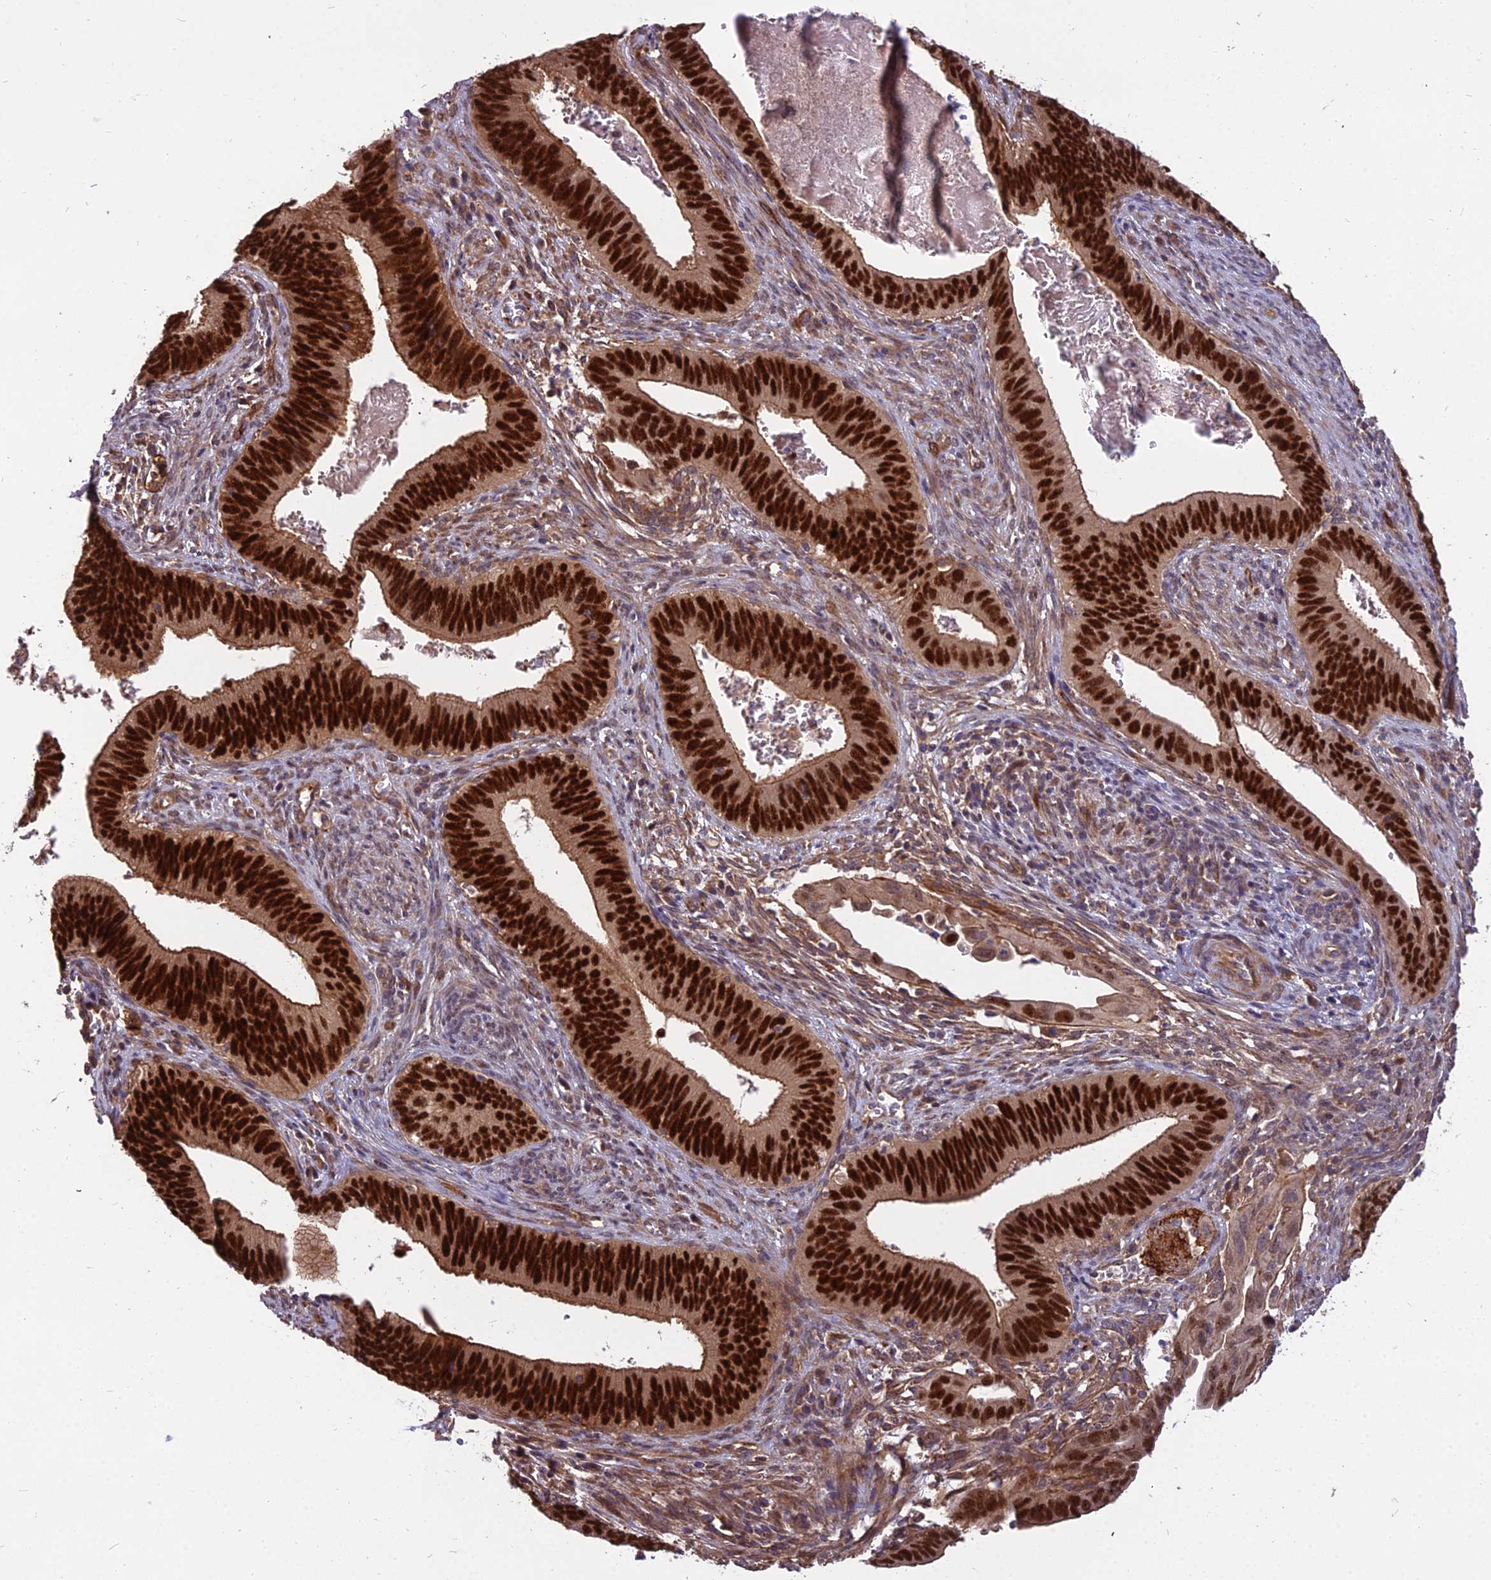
{"staining": {"intensity": "strong", "quantity": ">75%", "location": "cytoplasmic/membranous,nuclear"}, "tissue": "cervical cancer", "cell_type": "Tumor cells", "image_type": "cancer", "snomed": [{"axis": "morphology", "description": "Adenocarcinoma, NOS"}, {"axis": "topography", "description": "Cervix"}], "caption": "The immunohistochemical stain highlights strong cytoplasmic/membranous and nuclear expression in tumor cells of cervical cancer (adenocarcinoma) tissue.", "gene": "TCEA3", "patient": {"sex": "female", "age": 42}}